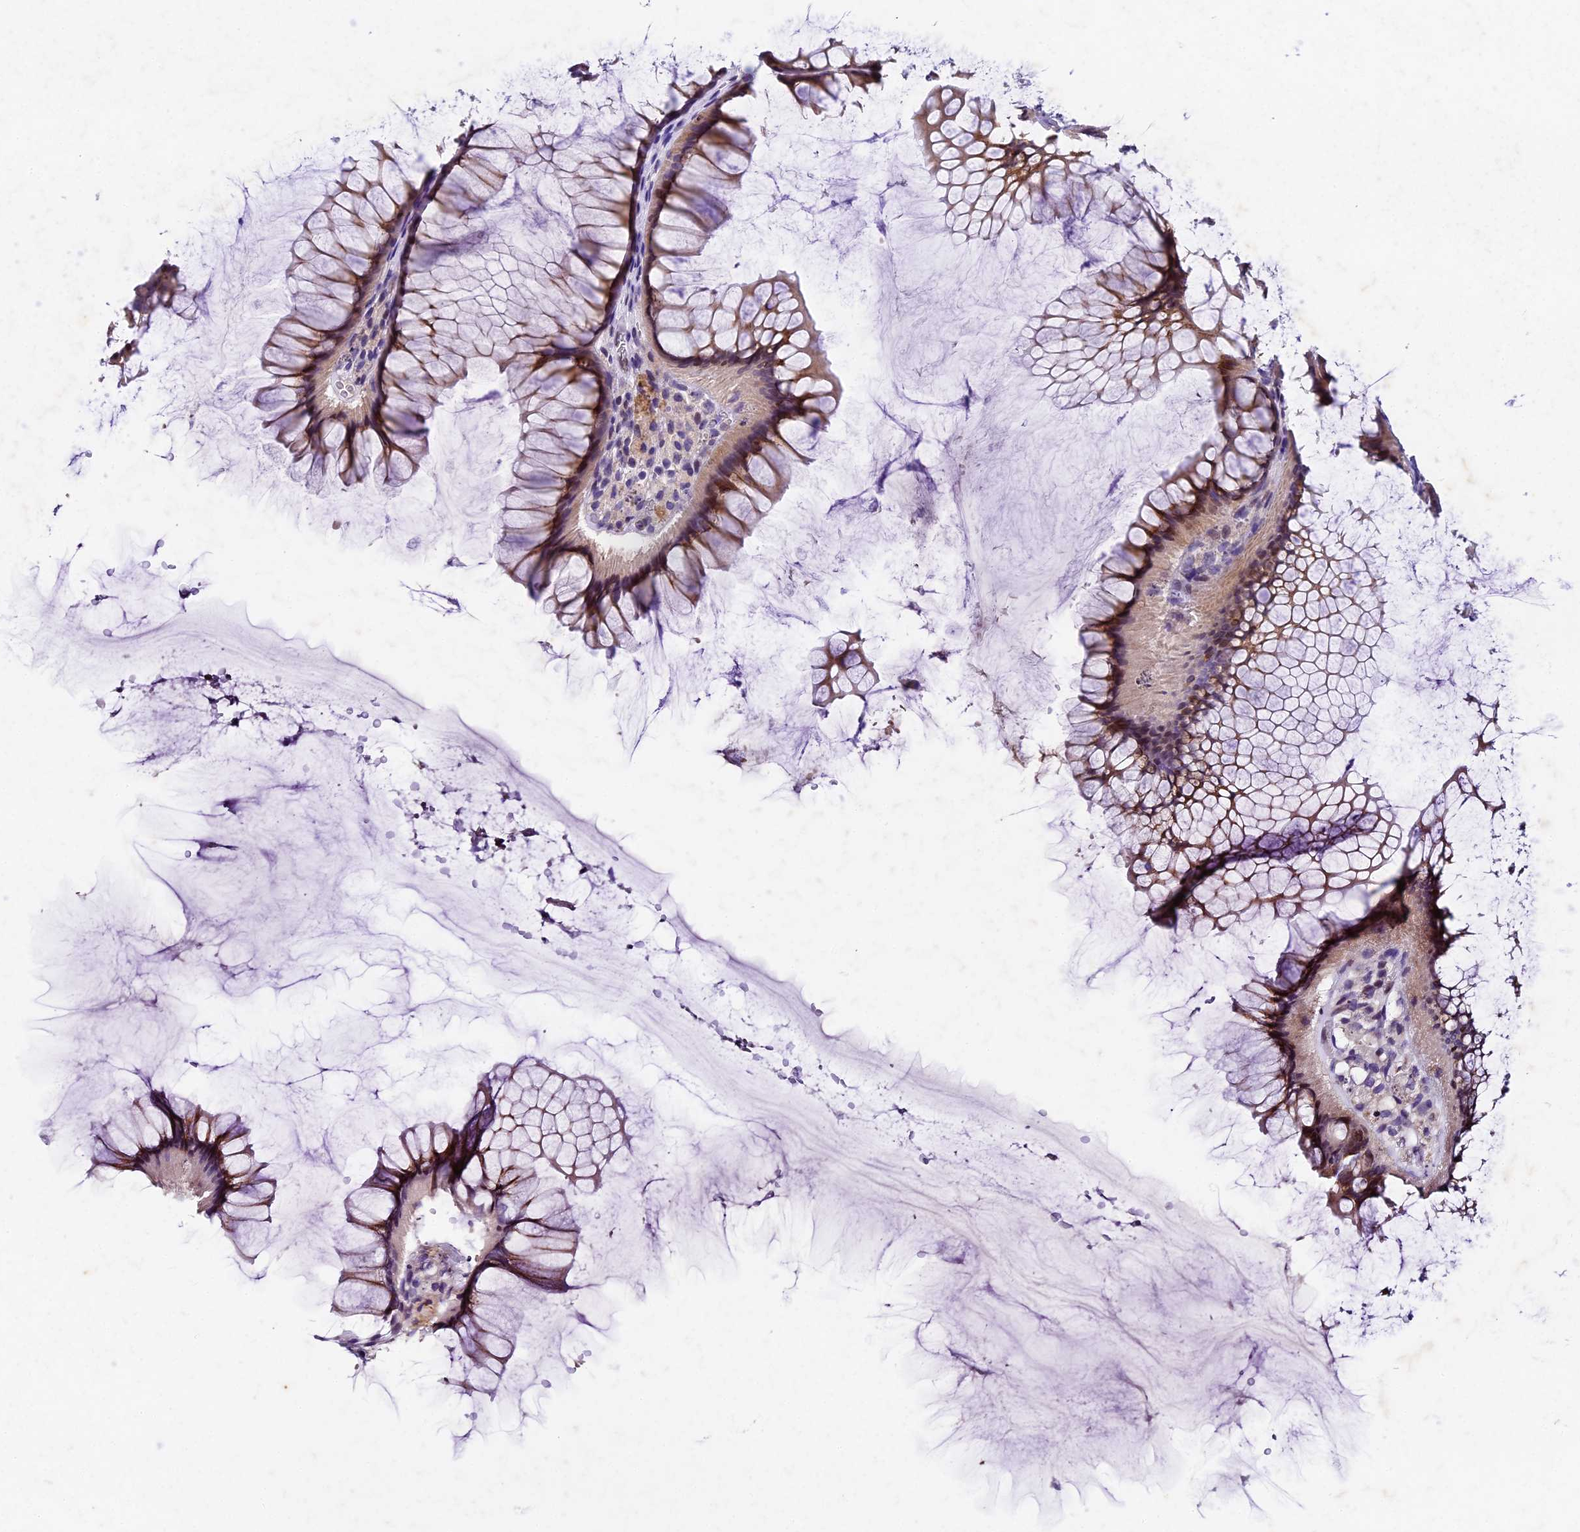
{"staining": {"intensity": "negative", "quantity": "none", "location": "none"}, "tissue": "colon", "cell_type": "Endothelial cells", "image_type": "normal", "snomed": [{"axis": "morphology", "description": "Normal tissue, NOS"}, {"axis": "topography", "description": "Colon"}], "caption": "Unremarkable colon was stained to show a protein in brown. There is no significant staining in endothelial cells. (DAB (3,3'-diaminobenzidine) IHC, high magnification).", "gene": "IFT140", "patient": {"sex": "female", "age": 82}}